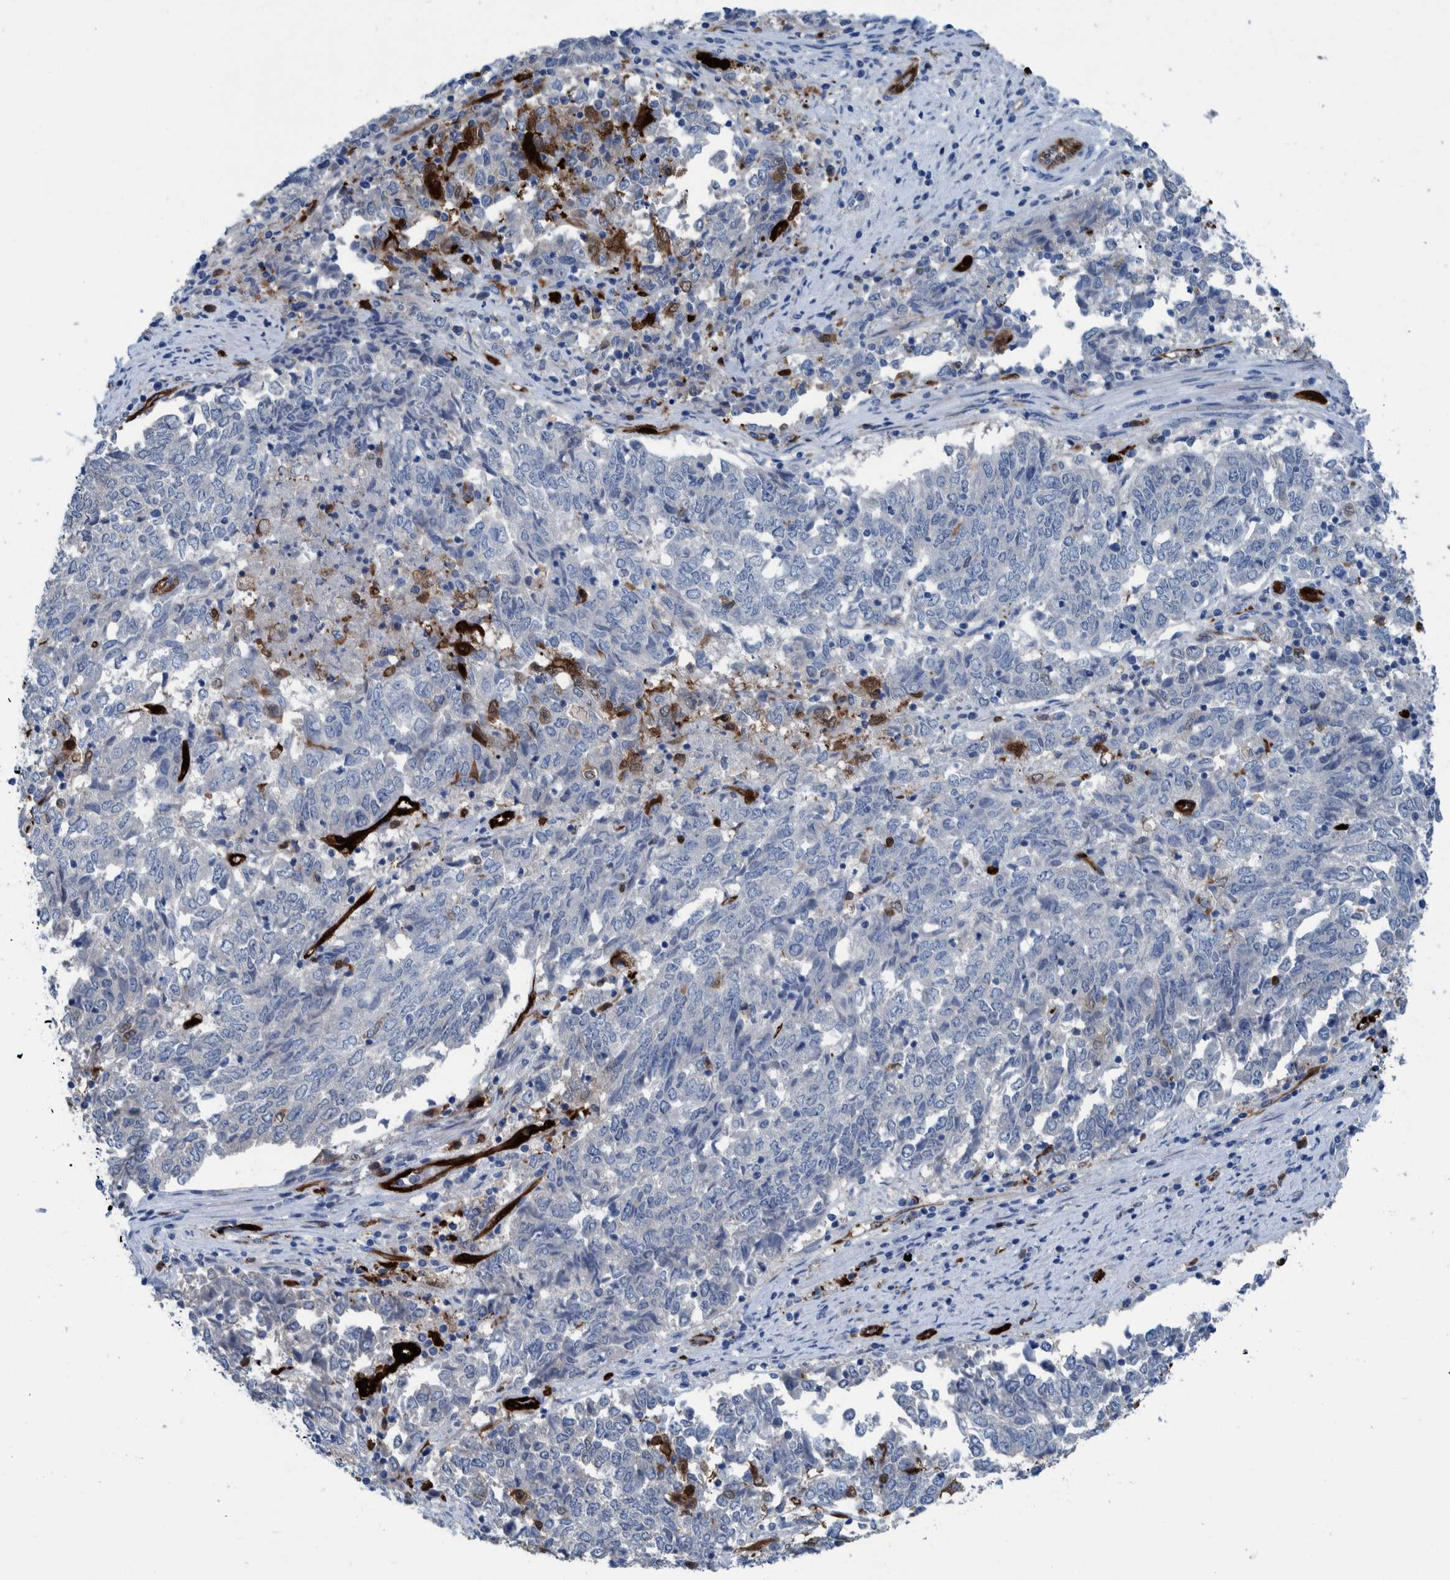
{"staining": {"intensity": "strong", "quantity": "<25%", "location": "cytoplasmic/membranous,nuclear"}, "tissue": "endometrial cancer", "cell_type": "Tumor cells", "image_type": "cancer", "snomed": [{"axis": "morphology", "description": "Adenocarcinoma, NOS"}, {"axis": "topography", "description": "Endometrium"}], "caption": "Immunohistochemistry of endometrial cancer (adenocarcinoma) reveals medium levels of strong cytoplasmic/membranous and nuclear positivity in approximately <25% of tumor cells.", "gene": "IDO1", "patient": {"sex": "female", "age": 80}}